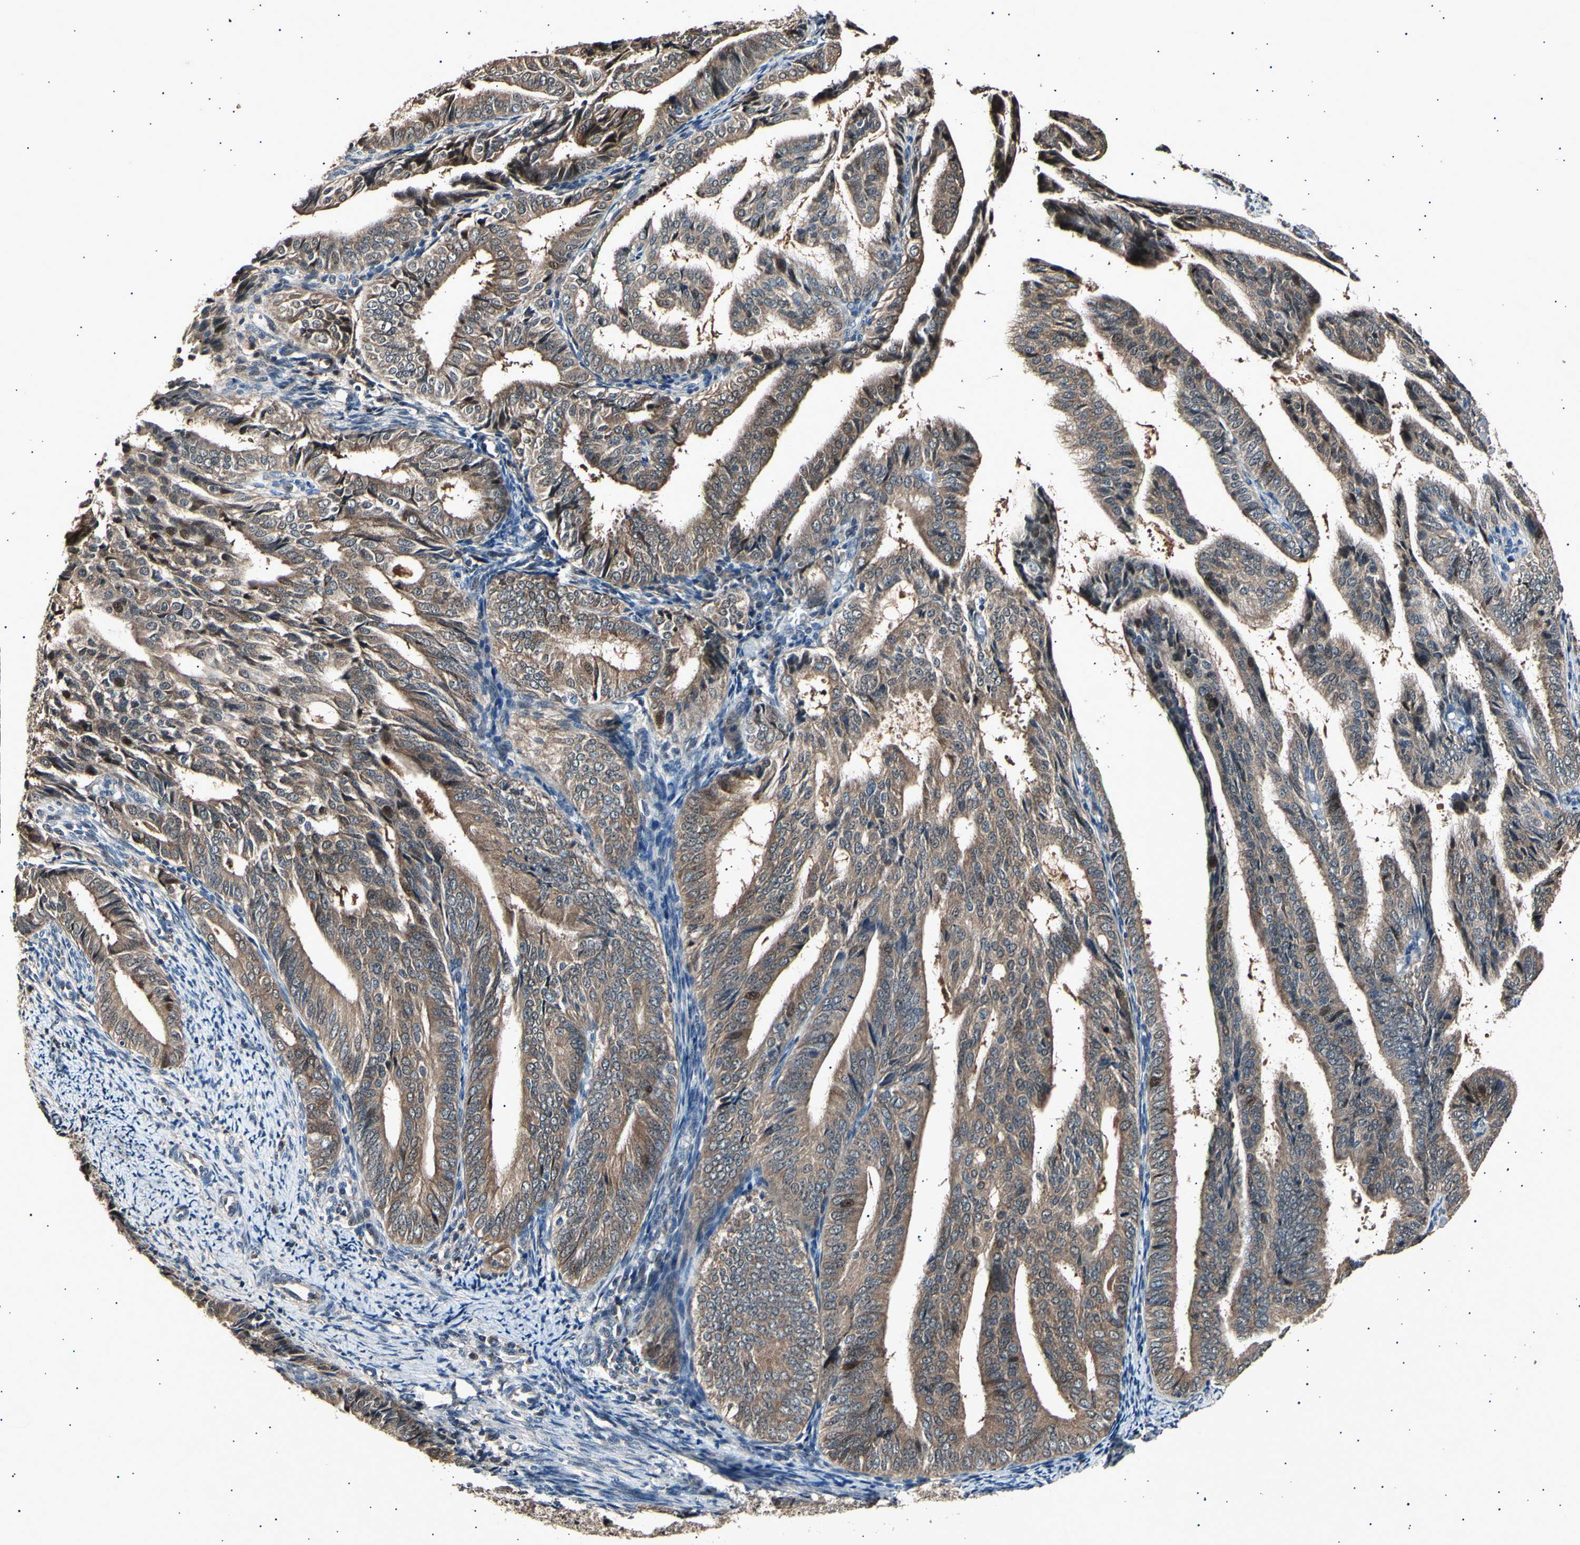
{"staining": {"intensity": "weak", "quantity": ">75%", "location": "cytoplasmic/membranous"}, "tissue": "endometrial cancer", "cell_type": "Tumor cells", "image_type": "cancer", "snomed": [{"axis": "morphology", "description": "Adenocarcinoma, NOS"}, {"axis": "topography", "description": "Endometrium"}], "caption": "An image of human endometrial cancer (adenocarcinoma) stained for a protein displays weak cytoplasmic/membranous brown staining in tumor cells.", "gene": "ADCY3", "patient": {"sex": "female", "age": 58}}